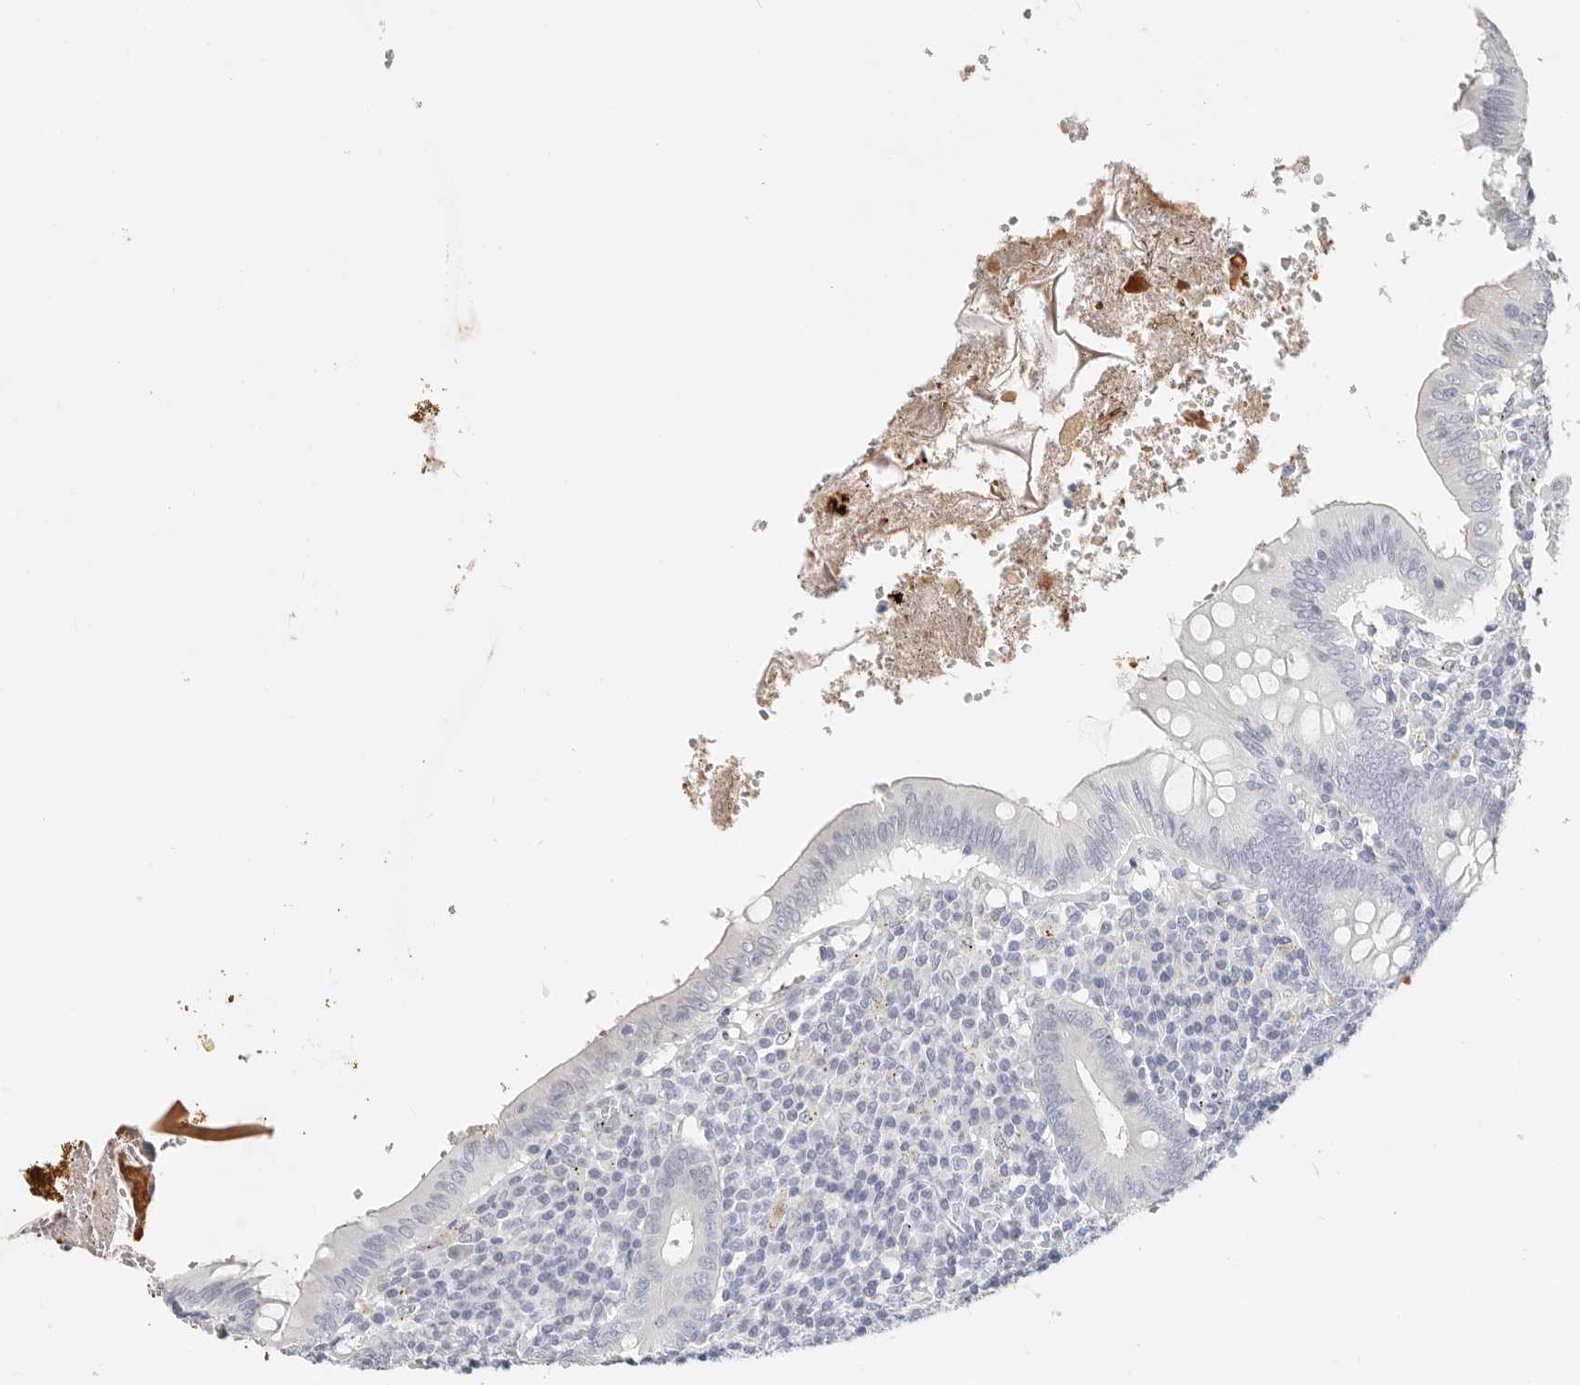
{"staining": {"intensity": "negative", "quantity": "none", "location": "none"}, "tissue": "appendix", "cell_type": "Glandular cells", "image_type": "normal", "snomed": [{"axis": "morphology", "description": "Normal tissue, NOS"}, {"axis": "topography", "description": "Appendix"}], "caption": "Benign appendix was stained to show a protein in brown. There is no significant expression in glandular cells. (Stains: DAB (3,3'-diaminobenzidine) immunohistochemistry with hematoxylin counter stain, Microscopy: brightfield microscopy at high magnification).", "gene": "ZRANB1", "patient": {"sex": "male", "age": 8}}